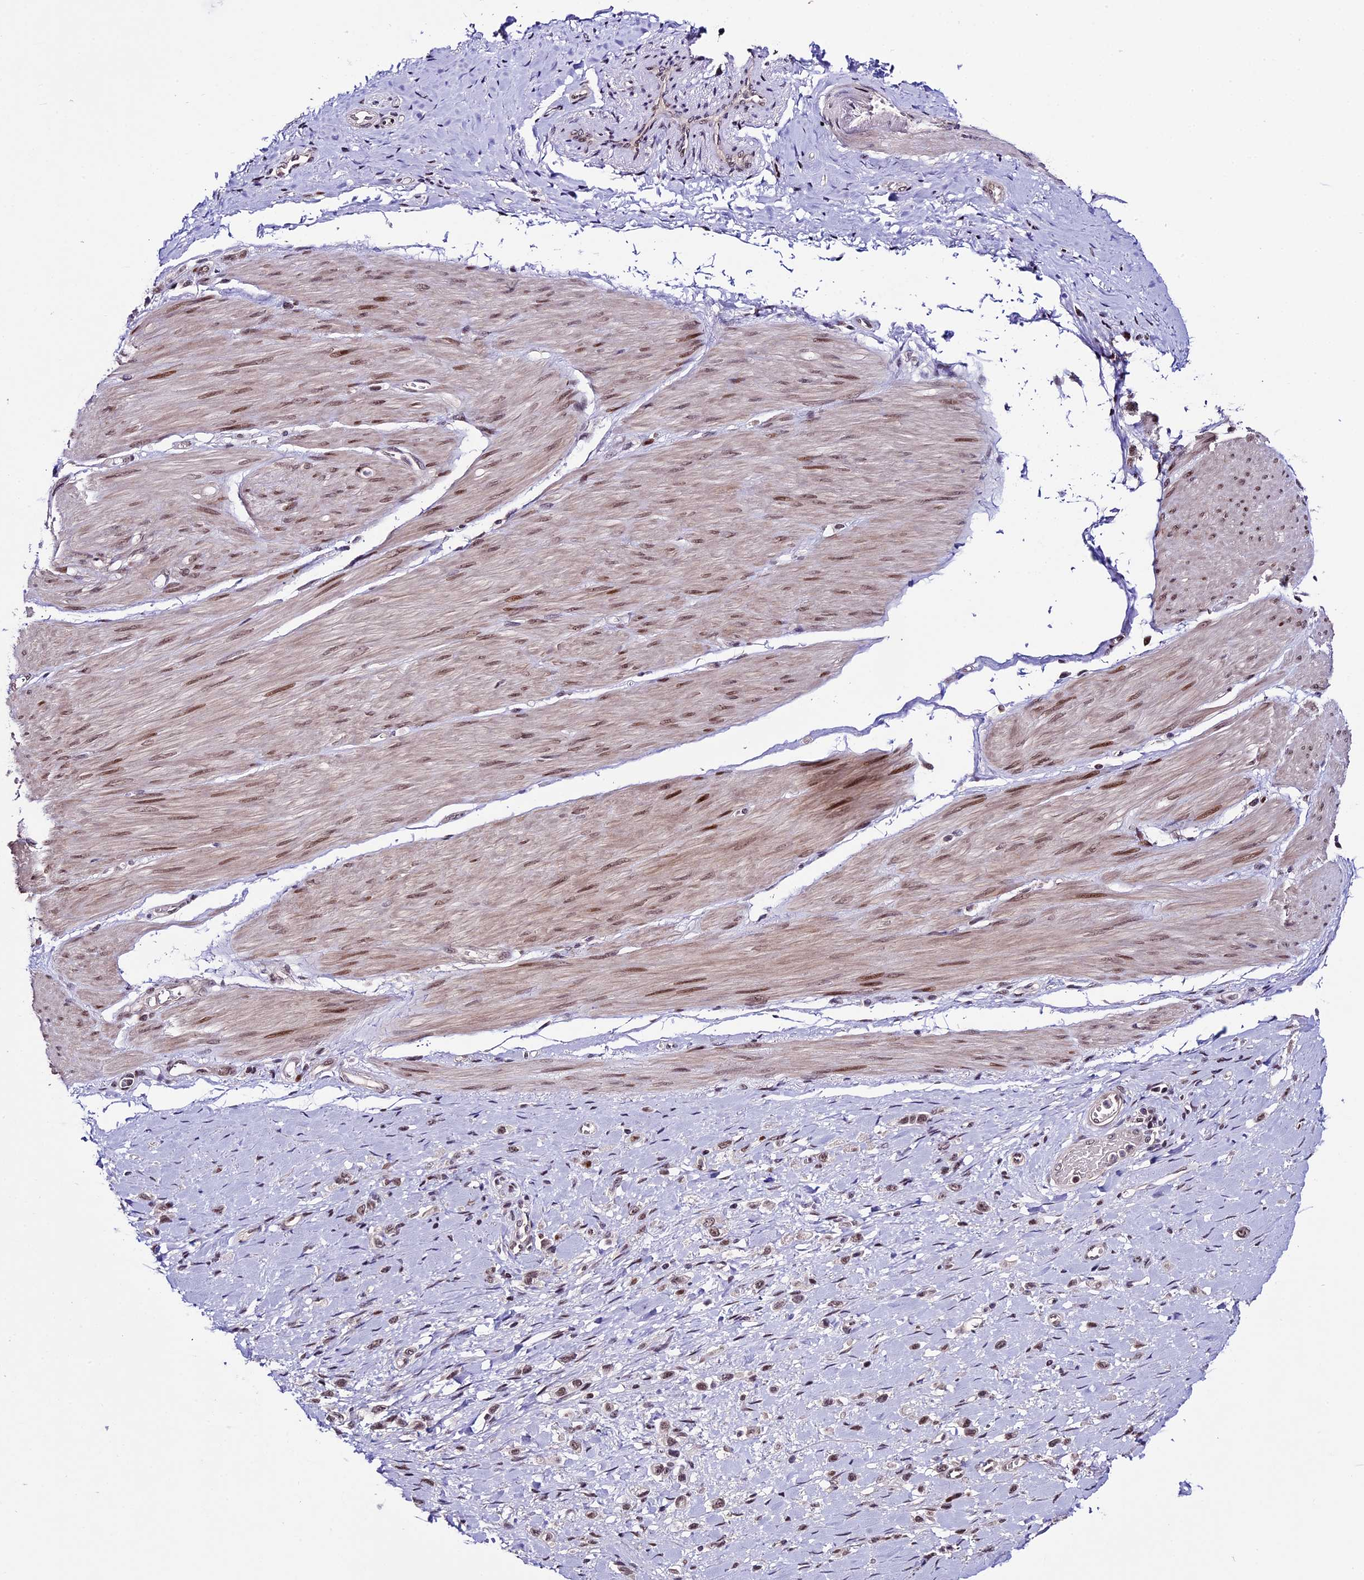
{"staining": {"intensity": "moderate", "quantity": ">75%", "location": "nuclear"}, "tissue": "stomach cancer", "cell_type": "Tumor cells", "image_type": "cancer", "snomed": [{"axis": "morphology", "description": "Adenocarcinoma, NOS"}, {"axis": "topography", "description": "Stomach"}], "caption": "IHC of stomach adenocarcinoma exhibits medium levels of moderate nuclear positivity in about >75% of tumor cells.", "gene": "TCP11L2", "patient": {"sex": "female", "age": 65}}